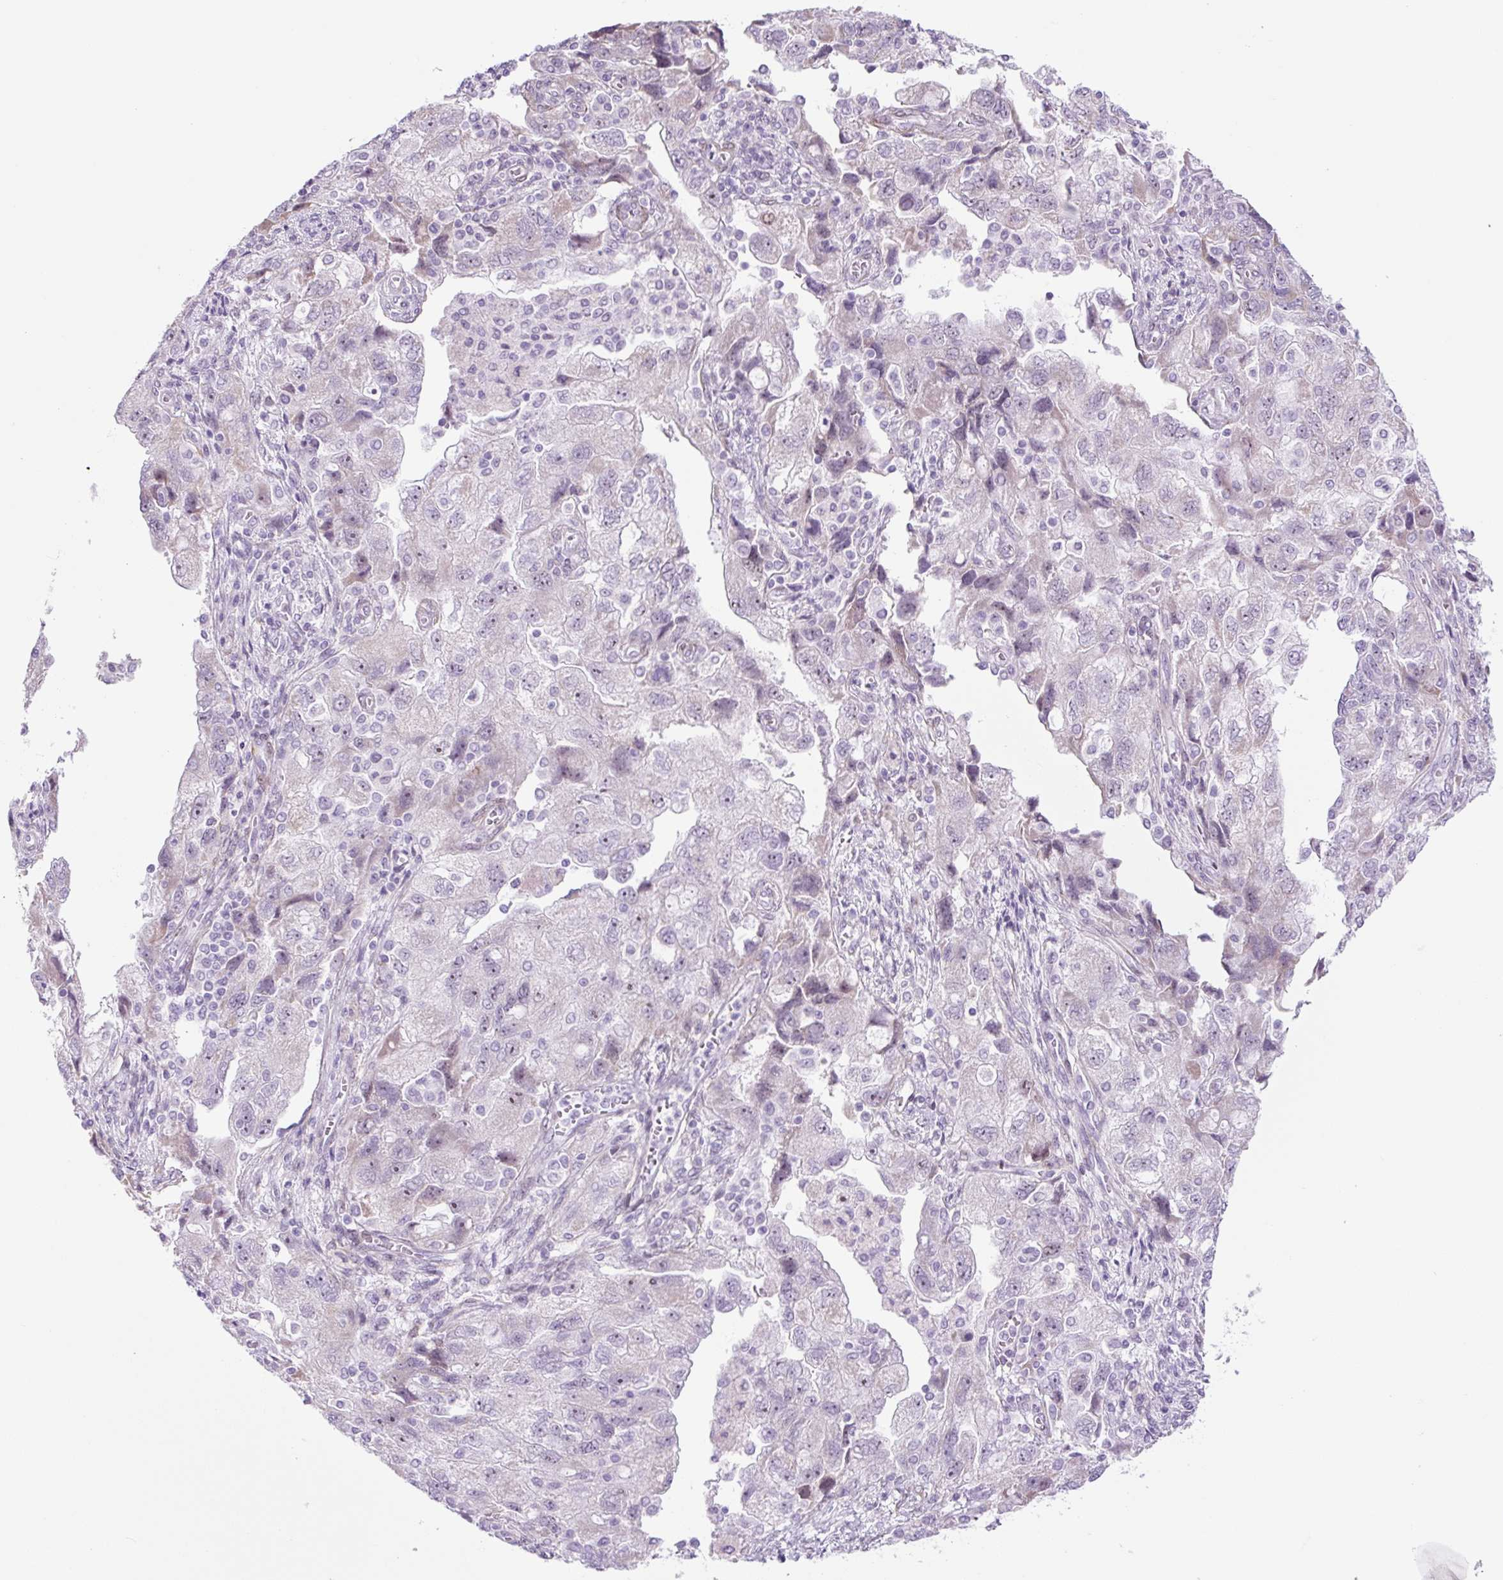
{"staining": {"intensity": "weak", "quantity": "<25%", "location": "nuclear"}, "tissue": "ovarian cancer", "cell_type": "Tumor cells", "image_type": "cancer", "snomed": [{"axis": "morphology", "description": "Carcinoma, NOS"}, {"axis": "morphology", "description": "Cystadenocarcinoma, serous, NOS"}, {"axis": "topography", "description": "Ovary"}], "caption": "Immunohistochemical staining of ovarian cancer demonstrates no significant expression in tumor cells.", "gene": "RRS1", "patient": {"sex": "female", "age": 69}}